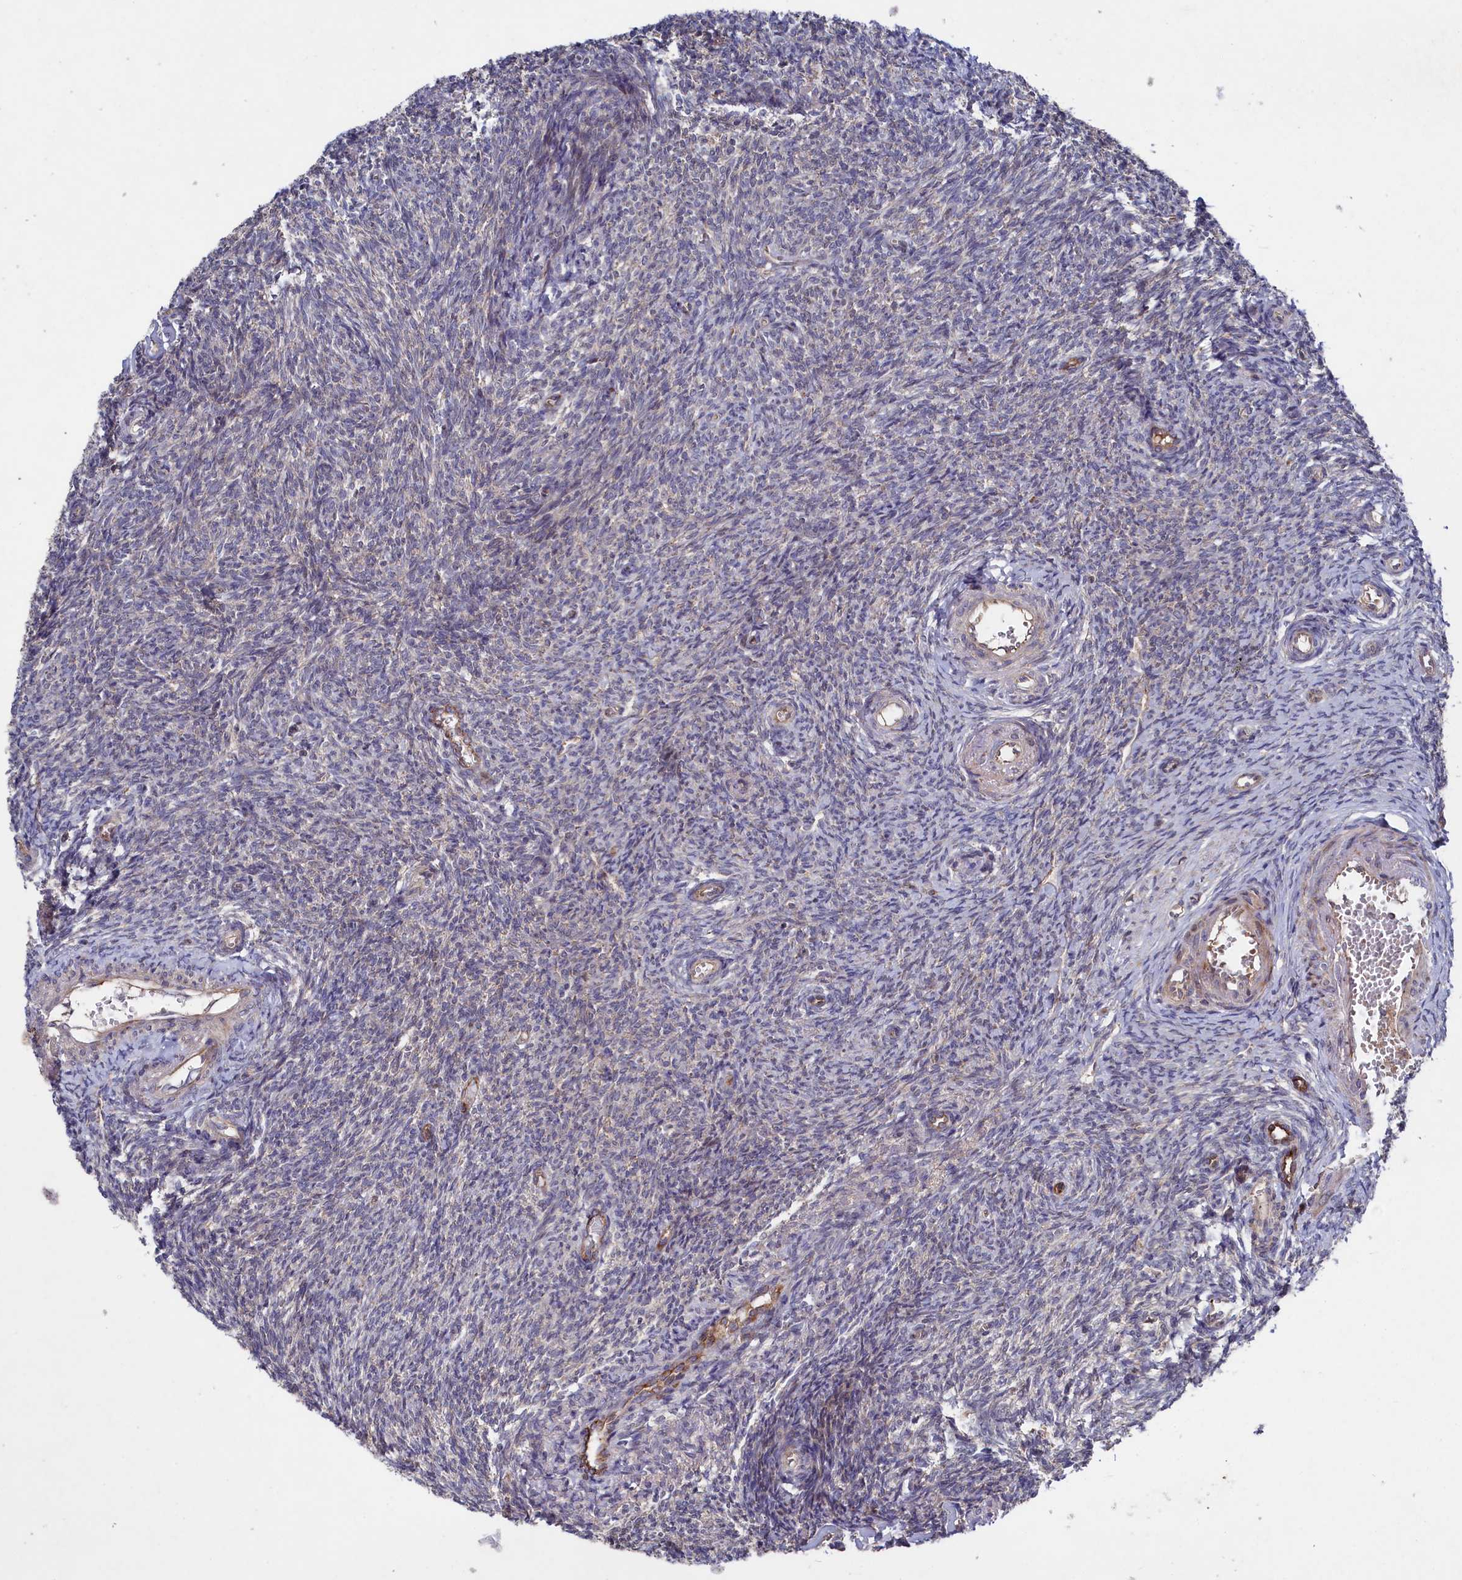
{"staining": {"intensity": "moderate", "quantity": "<25%", "location": "cytoplasmic/membranous"}, "tissue": "ovary", "cell_type": "Ovarian stroma cells", "image_type": "normal", "snomed": [{"axis": "morphology", "description": "Normal tissue, NOS"}, {"axis": "topography", "description": "Ovary"}], "caption": "Immunohistochemistry (IHC) staining of unremarkable ovary, which demonstrates low levels of moderate cytoplasmic/membranous expression in approximately <25% of ovarian stroma cells indicating moderate cytoplasmic/membranous protein staining. The staining was performed using DAB (brown) for protein detection and nuclei were counterstained in hematoxylin (blue).", "gene": "SUPV3L1", "patient": {"sex": "female", "age": 44}}